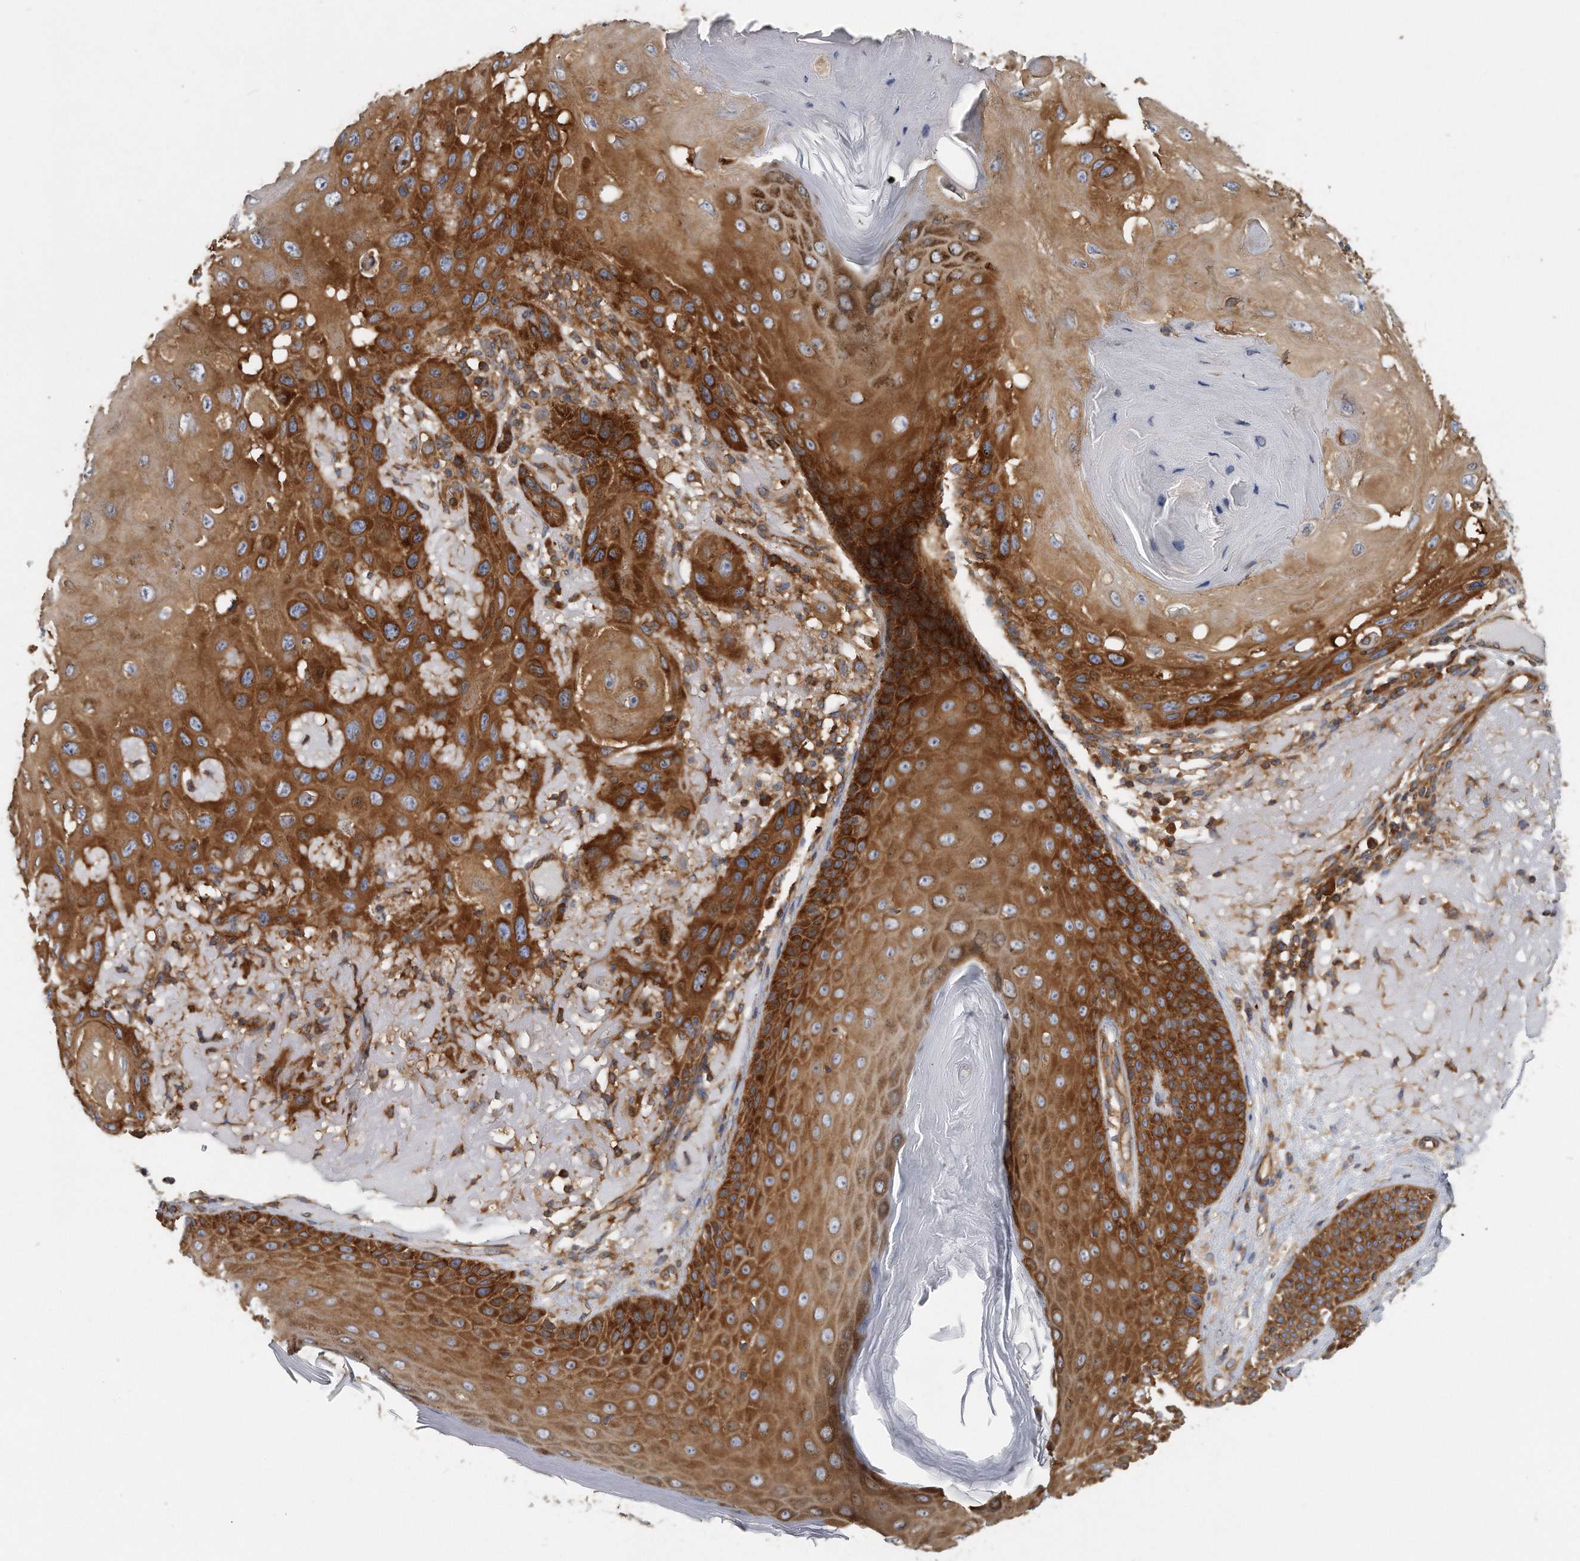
{"staining": {"intensity": "strong", "quantity": ">75%", "location": "cytoplasmic/membranous"}, "tissue": "skin cancer", "cell_type": "Tumor cells", "image_type": "cancer", "snomed": [{"axis": "morphology", "description": "Normal tissue, NOS"}, {"axis": "morphology", "description": "Squamous cell carcinoma, NOS"}, {"axis": "topography", "description": "Skin"}], "caption": "This photomicrograph demonstrates immunohistochemistry staining of human skin cancer, with high strong cytoplasmic/membranous staining in approximately >75% of tumor cells.", "gene": "EIF3I", "patient": {"sex": "female", "age": 96}}